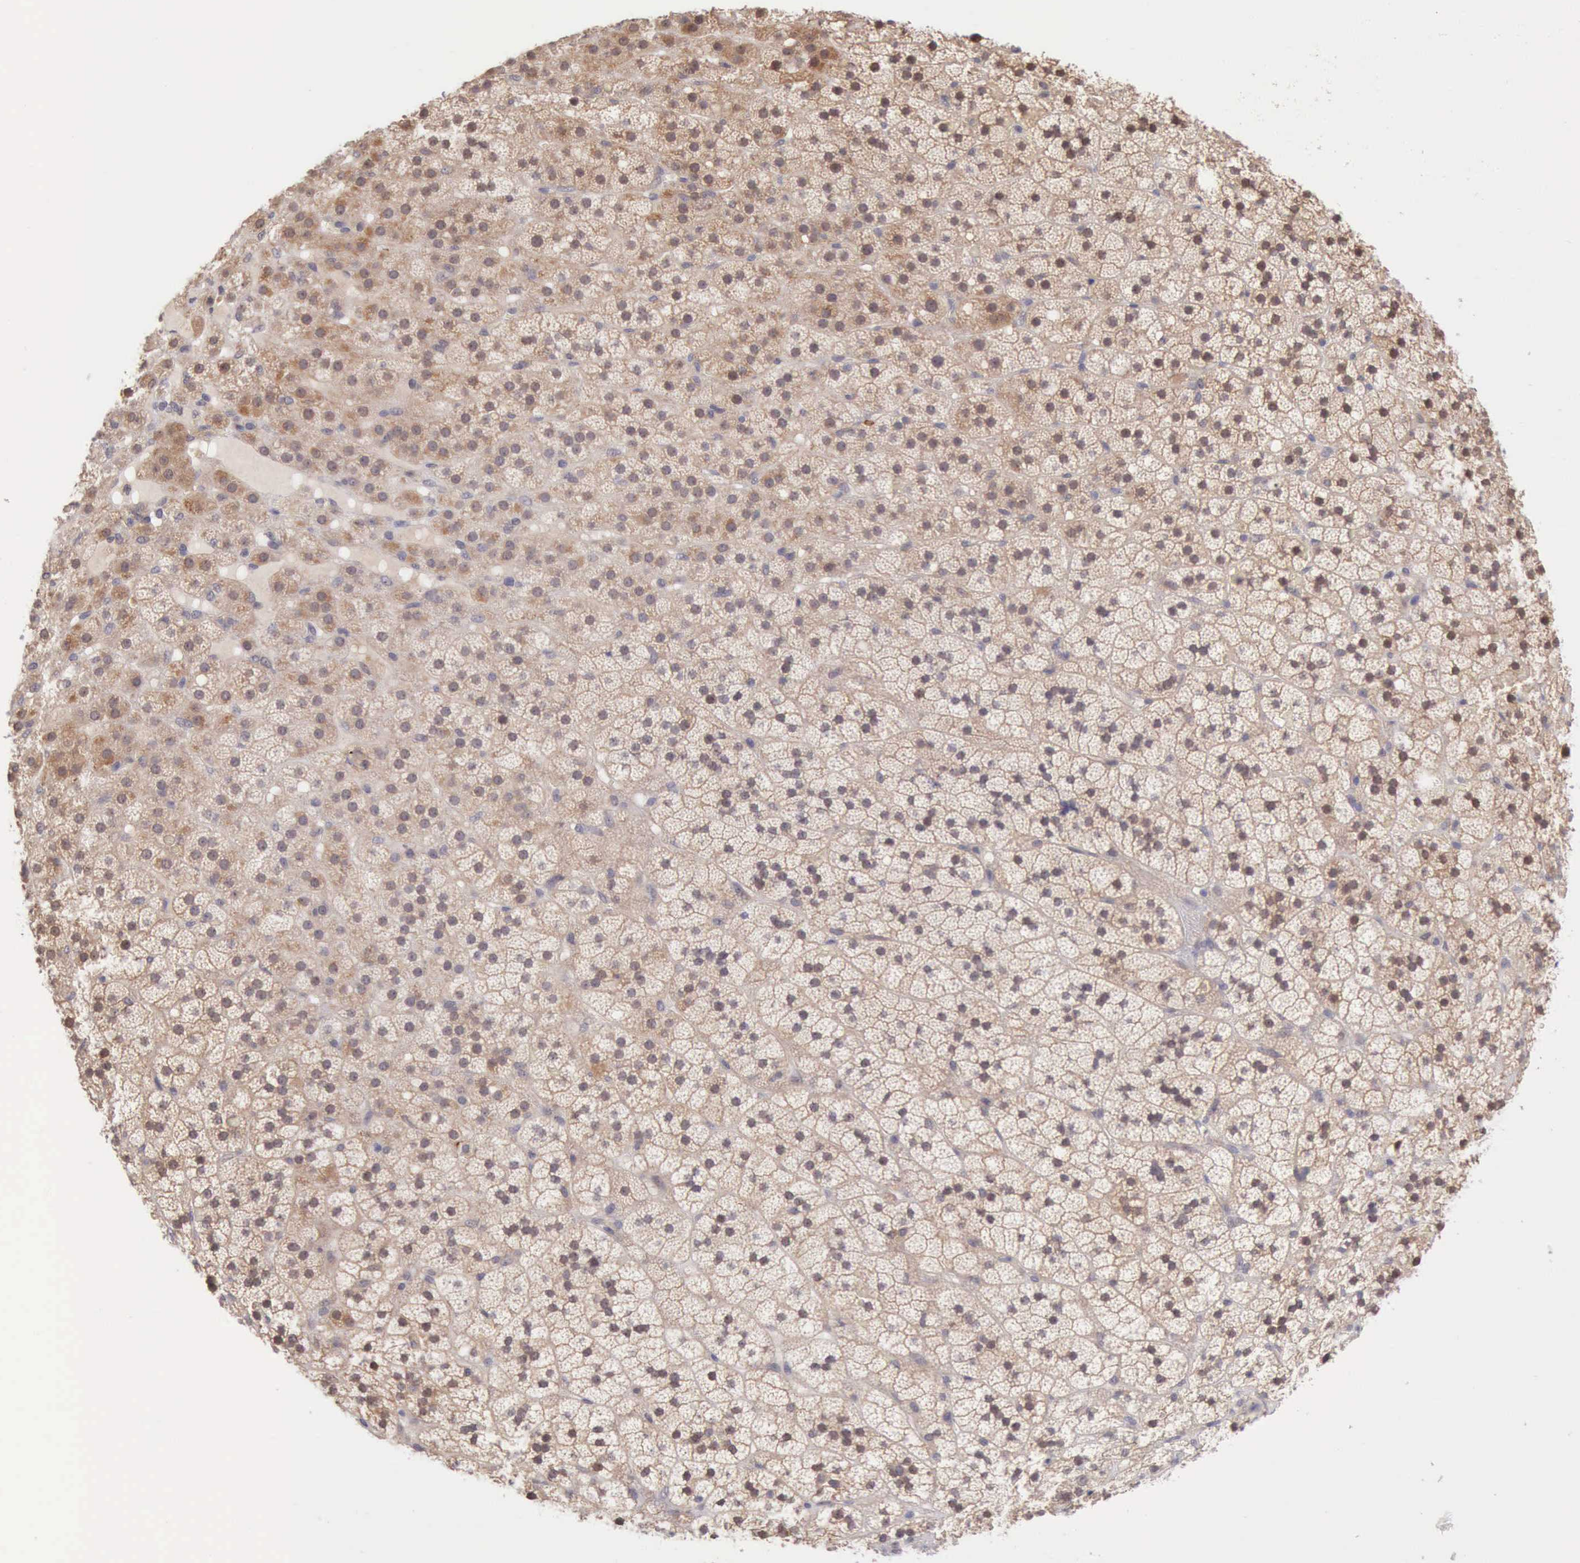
{"staining": {"intensity": "moderate", "quantity": ">75%", "location": "cytoplasmic/membranous,nuclear"}, "tissue": "adrenal gland", "cell_type": "Glandular cells", "image_type": "normal", "snomed": [{"axis": "morphology", "description": "Normal tissue, NOS"}, {"axis": "topography", "description": "Adrenal gland"}], "caption": "Moderate cytoplasmic/membranous,nuclear protein expression is appreciated in about >75% of glandular cells in adrenal gland. The protein of interest is shown in brown color, while the nuclei are stained blue.", "gene": "DNAJB7", "patient": {"sex": "male", "age": 35}}